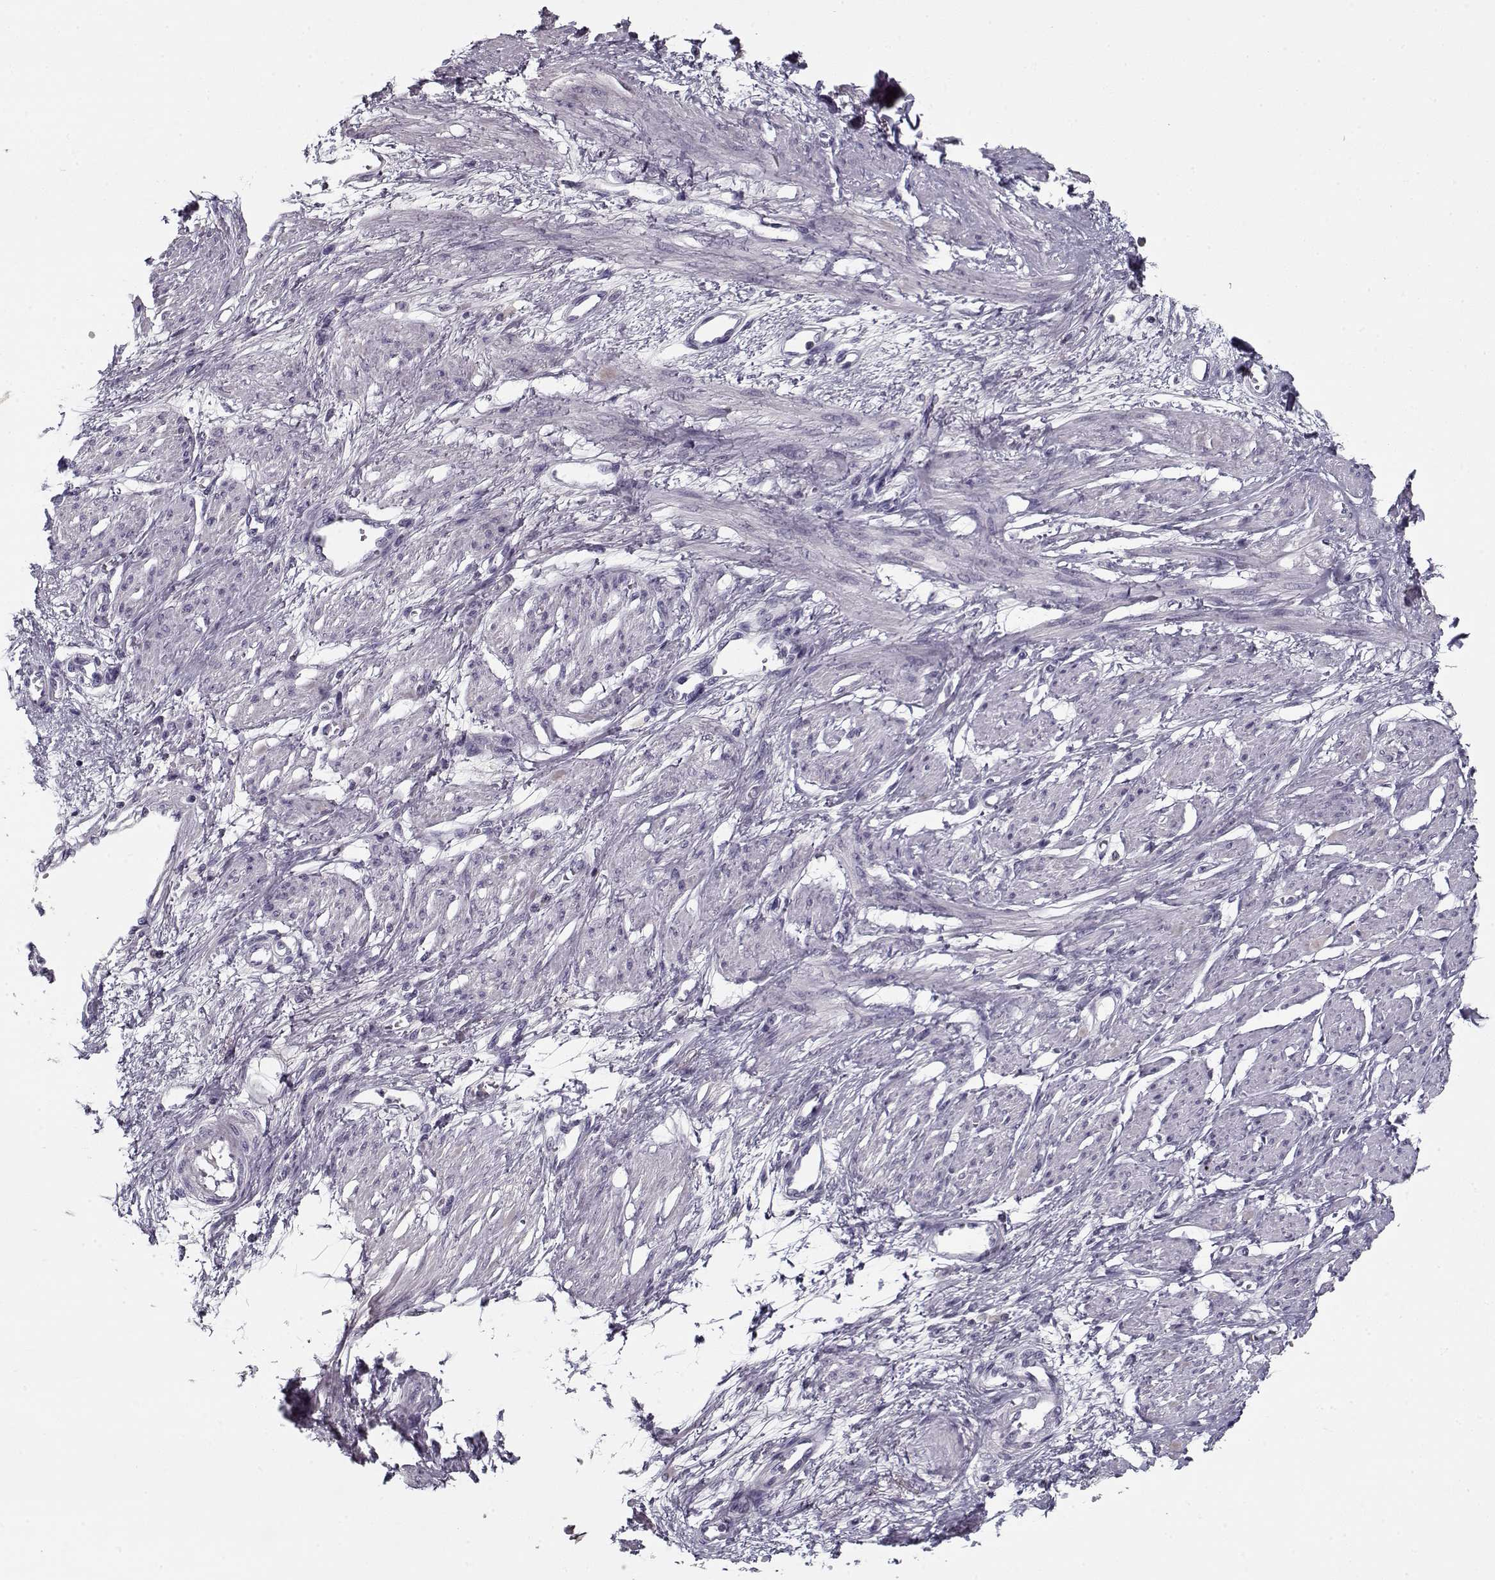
{"staining": {"intensity": "negative", "quantity": "none", "location": "none"}, "tissue": "smooth muscle", "cell_type": "Smooth muscle cells", "image_type": "normal", "snomed": [{"axis": "morphology", "description": "Normal tissue, NOS"}, {"axis": "topography", "description": "Smooth muscle"}, {"axis": "topography", "description": "Uterus"}], "caption": "Immunohistochemical staining of benign smooth muscle displays no significant staining in smooth muscle cells.", "gene": "SPACA9", "patient": {"sex": "female", "age": 39}}